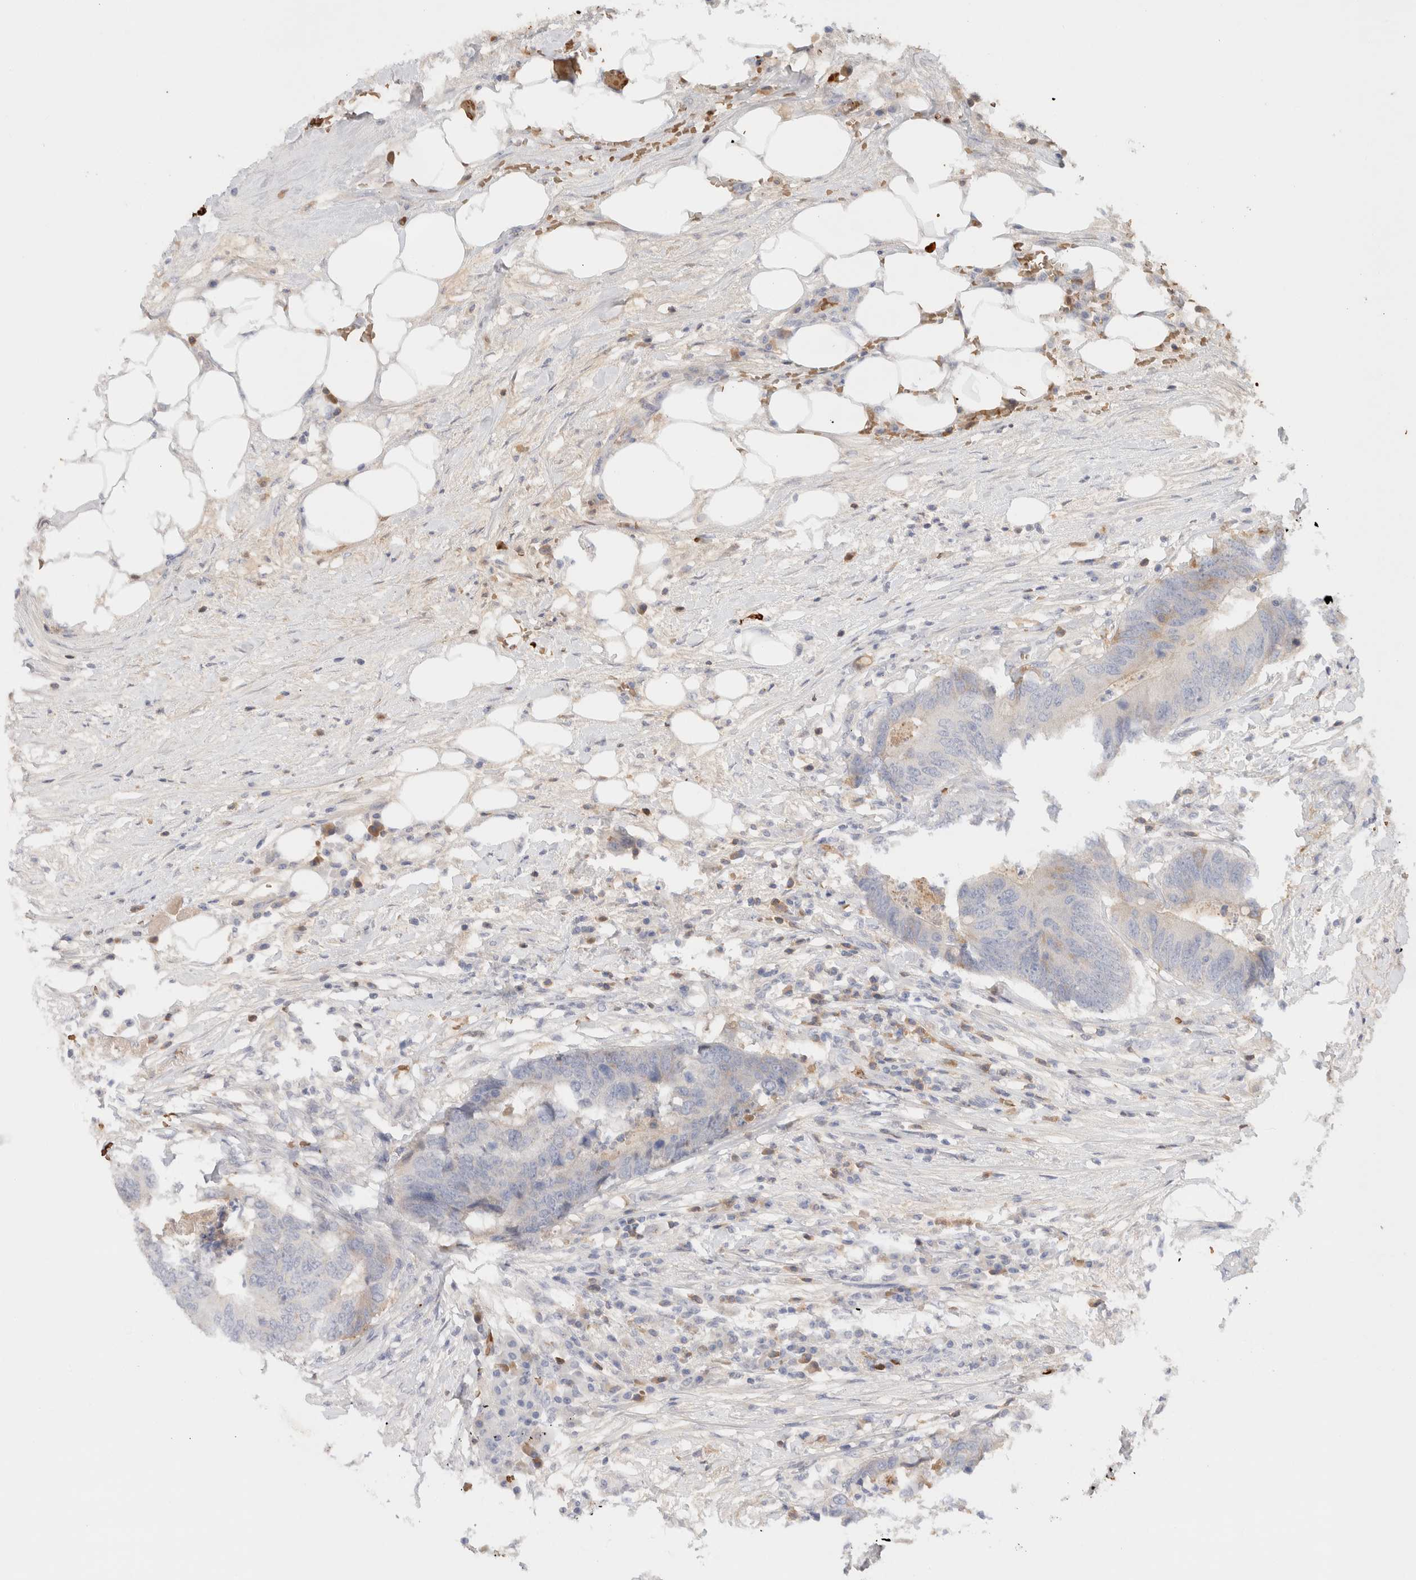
{"staining": {"intensity": "negative", "quantity": "none", "location": "none"}, "tissue": "colorectal cancer", "cell_type": "Tumor cells", "image_type": "cancer", "snomed": [{"axis": "morphology", "description": "Adenocarcinoma, NOS"}, {"axis": "topography", "description": "Colon"}], "caption": "High power microscopy micrograph of an immunohistochemistry (IHC) photomicrograph of colorectal adenocarcinoma, revealing no significant positivity in tumor cells.", "gene": "MST1", "patient": {"sex": "male", "age": 56}}